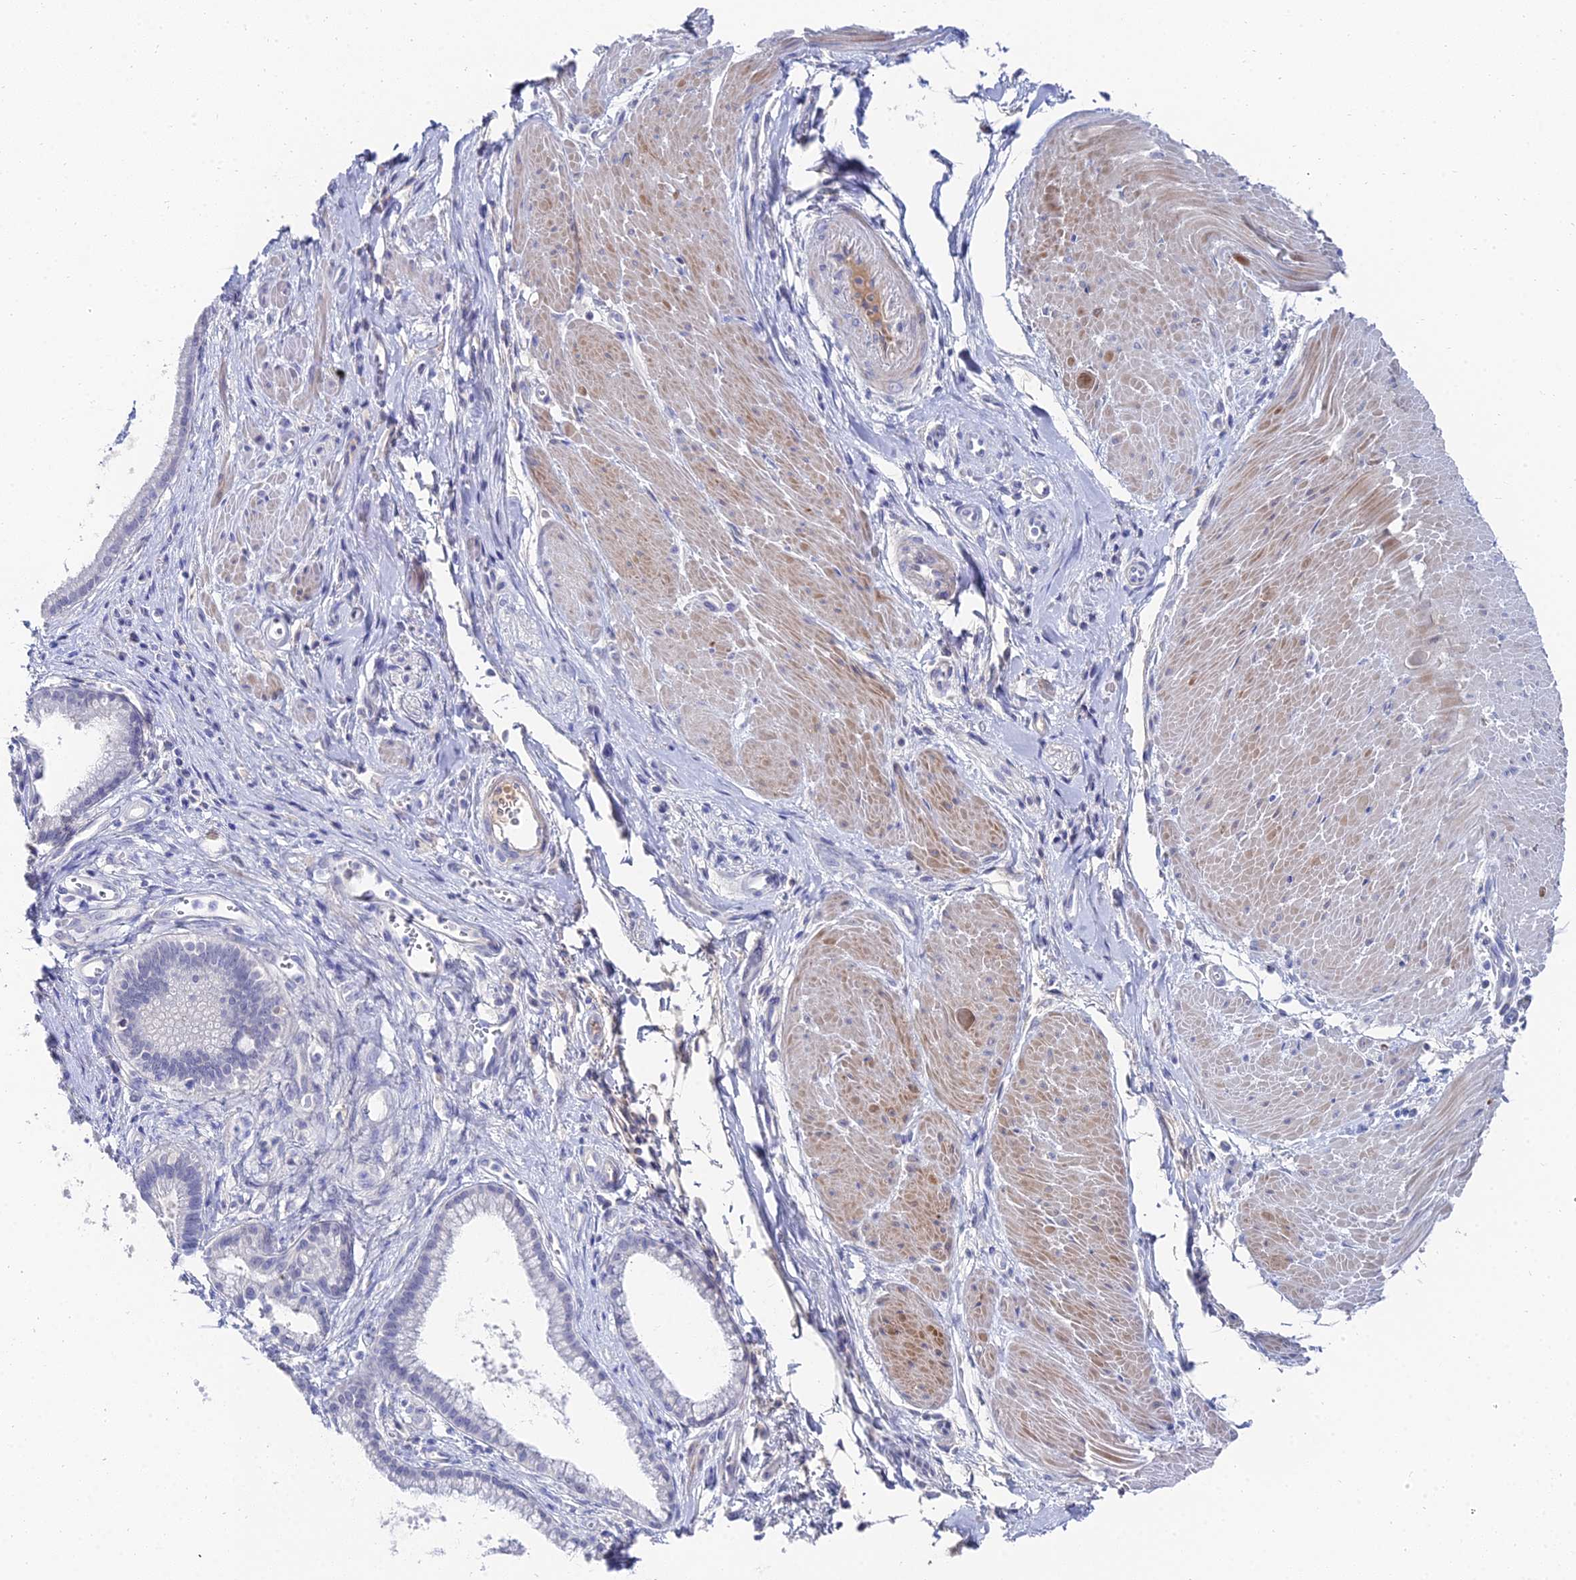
{"staining": {"intensity": "negative", "quantity": "none", "location": "none"}, "tissue": "pancreatic cancer", "cell_type": "Tumor cells", "image_type": "cancer", "snomed": [{"axis": "morphology", "description": "Adenocarcinoma, NOS"}, {"axis": "topography", "description": "Pancreas"}], "caption": "A histopathology image of human pancreatic cancer is negative for staining in tumor cells.", "gene": "KRT17", "patient": {"sex": "male", "age": 78}}